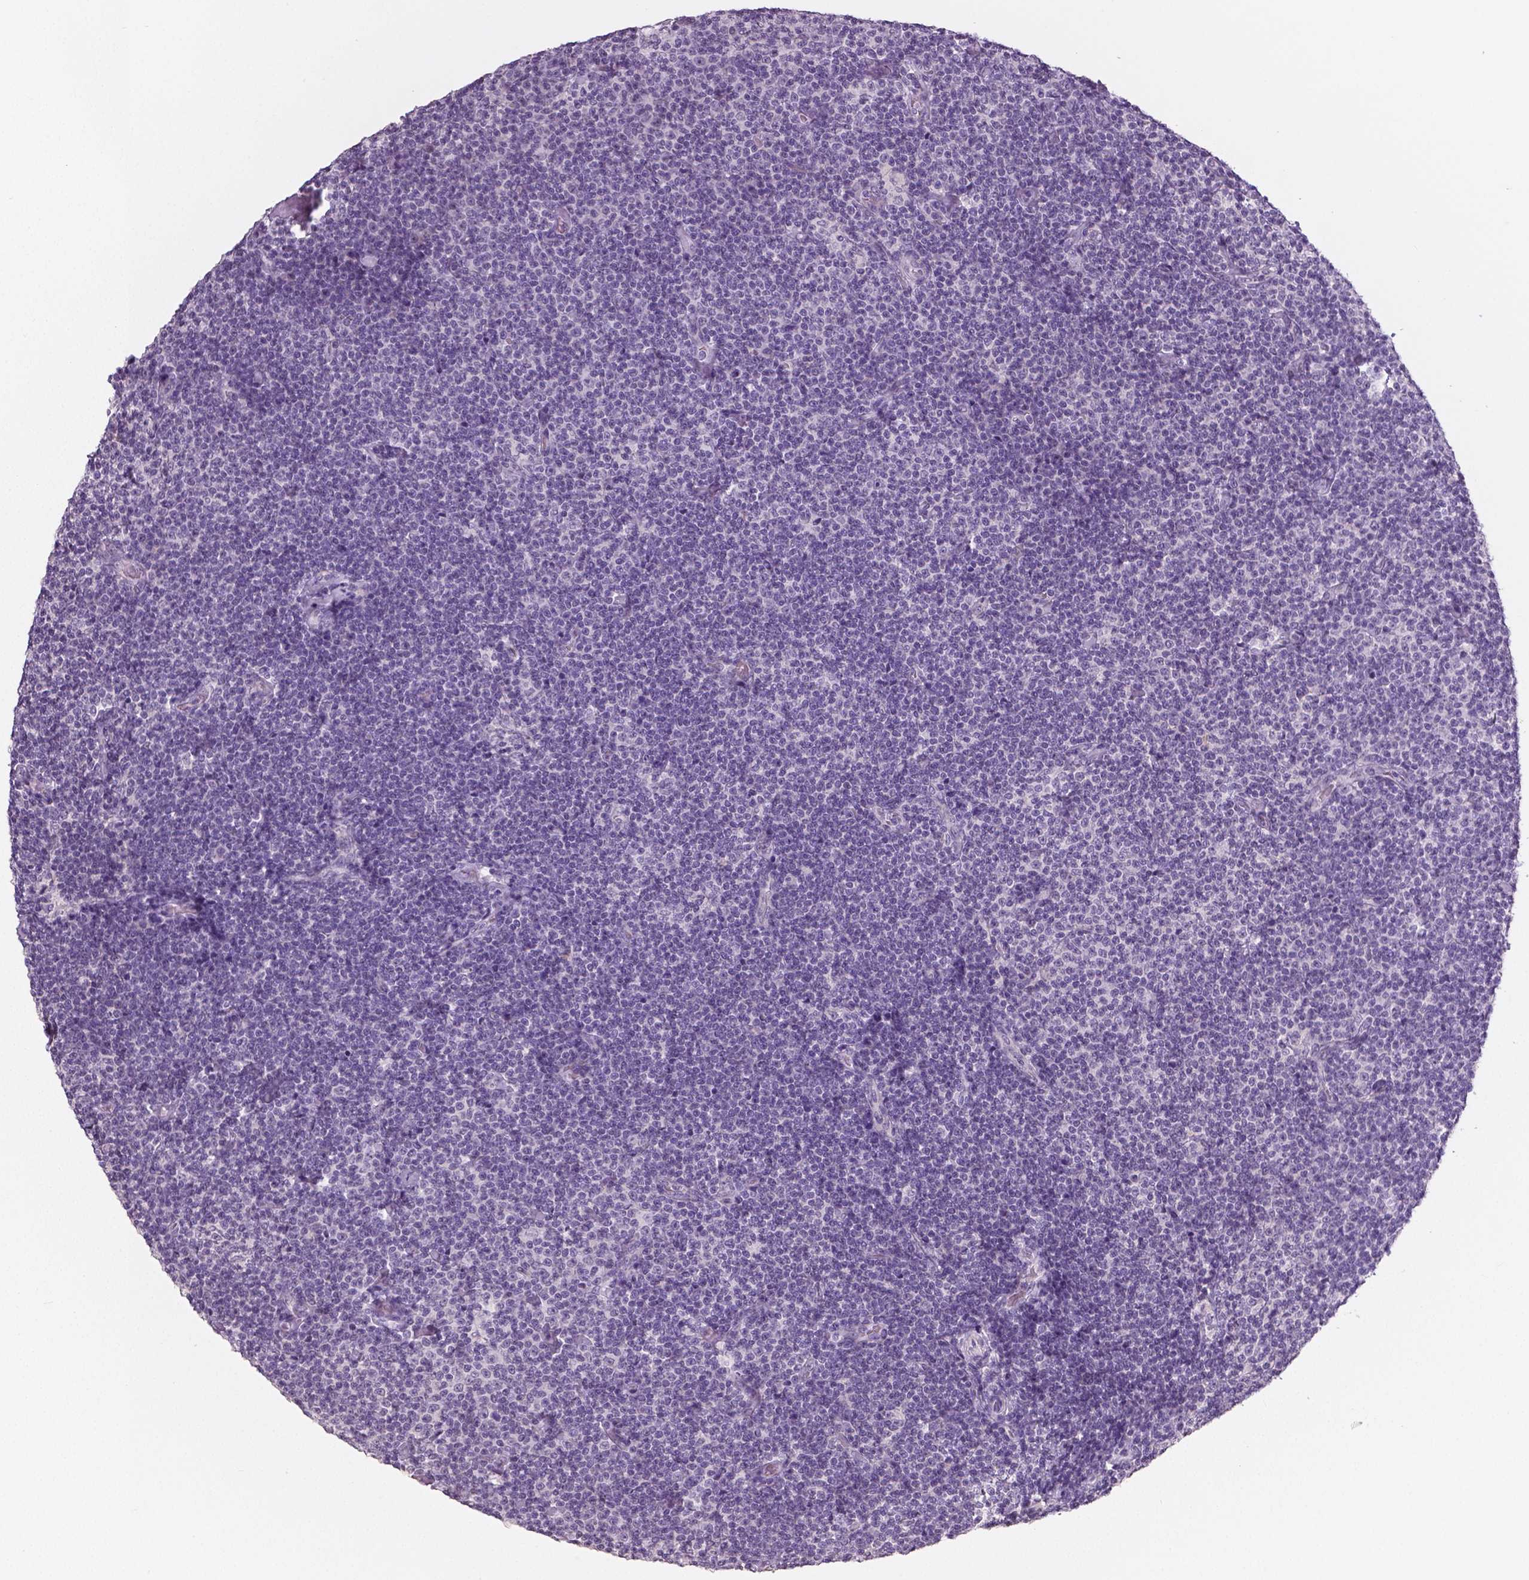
{"staining": {"intensity": "negative", "quantity": "none", "location": "none"}, "tissue": "lymphoma", "cell_type": "Tumor cells", "image_type": "cancer", "snomed": [{"axis": "morphology", "description": "Malignant lymphoma, non-Hodgkin's type, Low grade"}, {"axis": "topography", "description": "Lymph node"}], "caption": "Immunohistochemistry (IHC) of malignant lymphoma, non-Hodgkin's type (low-grade) reveals no positivity in tumor cells. The staining was performed using DAB to visualize the protein expression in brown, while the nuclei were stained in blue with hematoxylin (Magnification: 20x).", "gene": "NECAB1", "patient": {"sex": "male", "age": 81}}